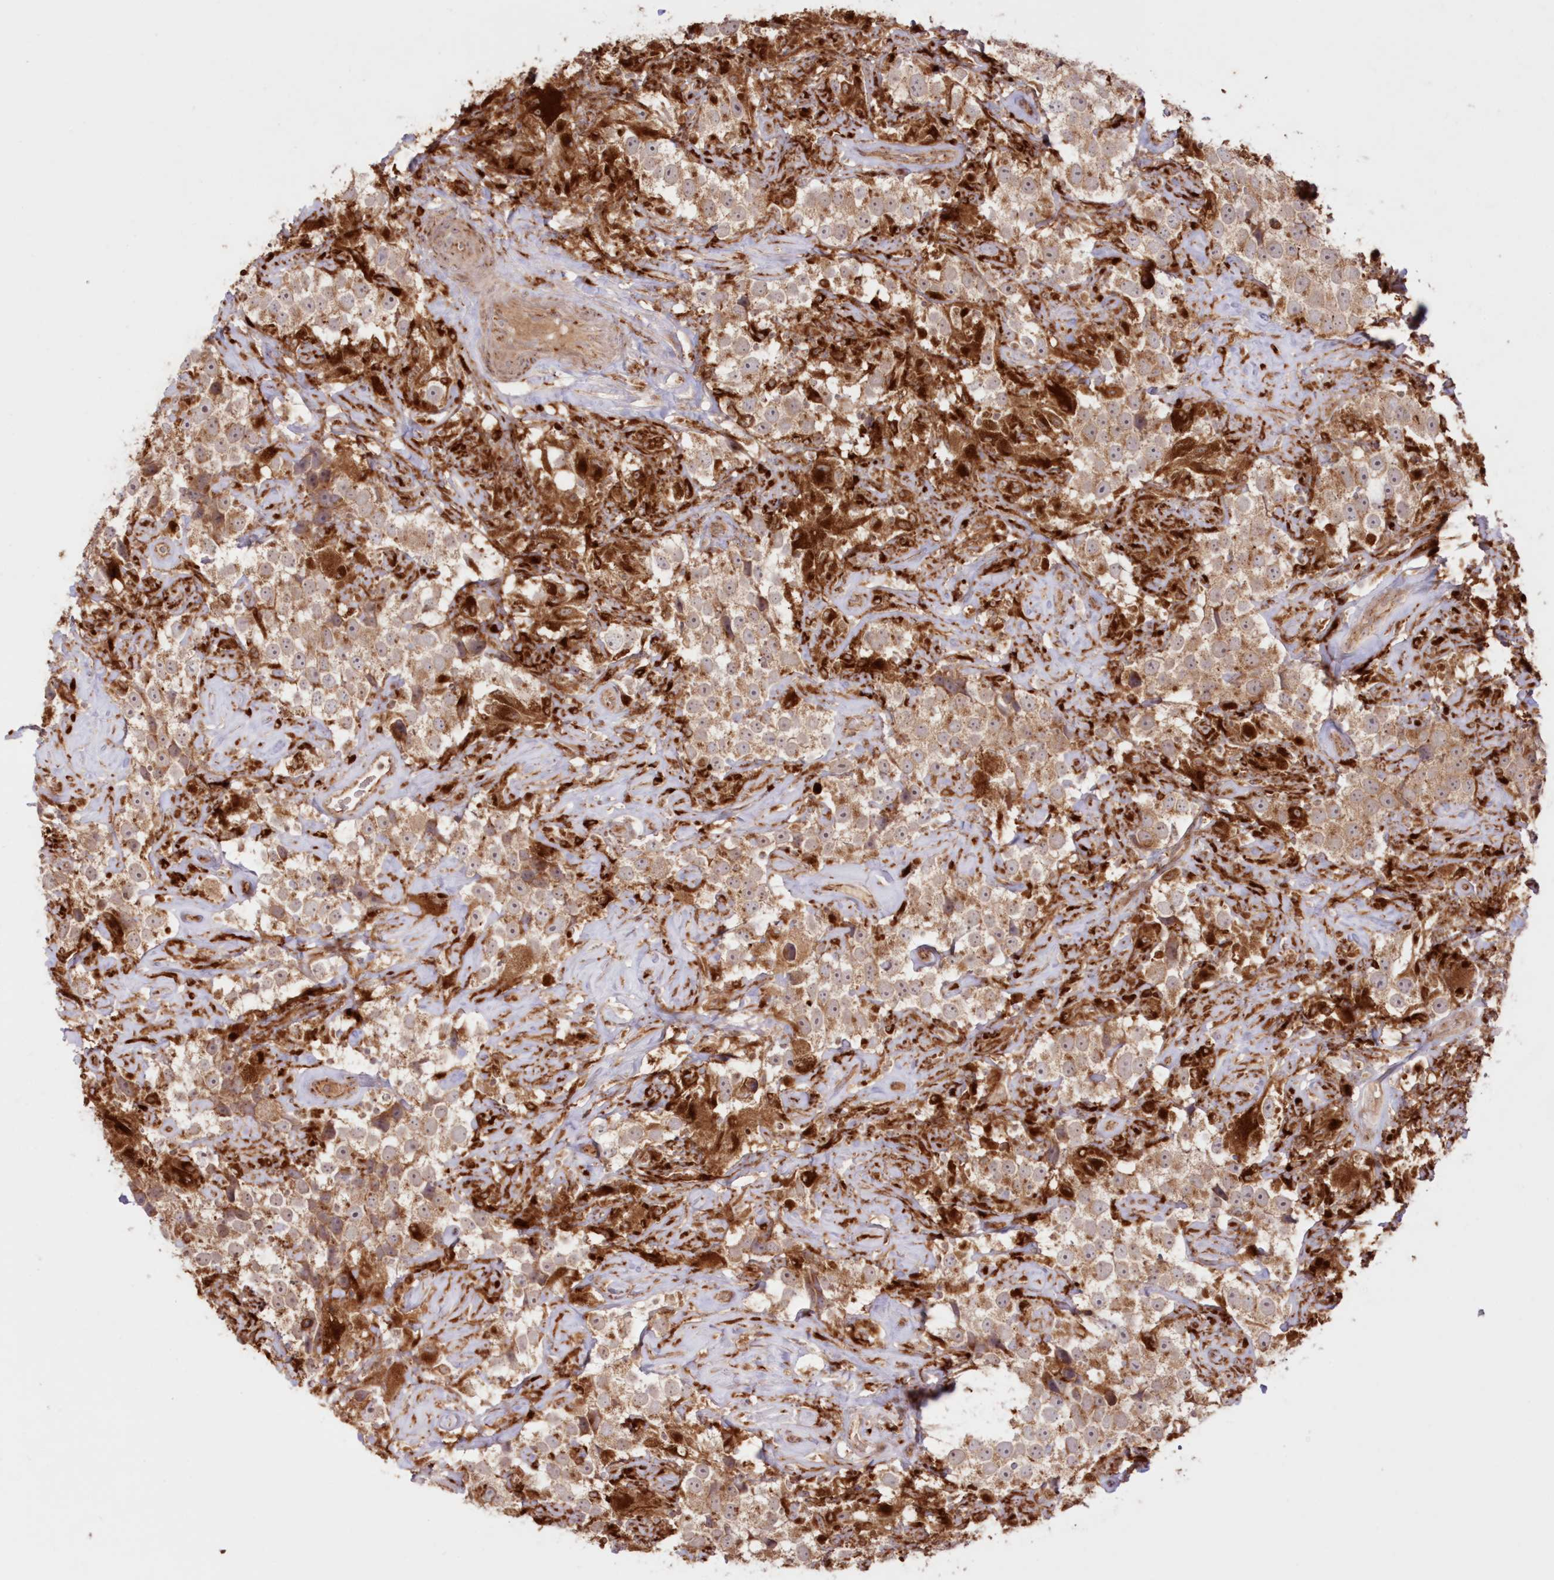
{"staining": {"intensity": "moderate", "quantity": ">75%", "location": "cytoplasmic/membranous"}, "tissue": "testis cancer", "cell_type": "Tumor cells", "image_type": "cancer", "snomed": [{"axis": "morphology", "description": "Seminoma, NOS"}, {"axis": "topography", "description": "Testis"}], "caption": "The photomicrograph demonstrates staining of testis seminoma, revealing moderate cytoplasmic/membranous protein staining (brown color) within tumor cells.", "gene": "ABCC3", "patient": {"sex": "male", "age": 49}}